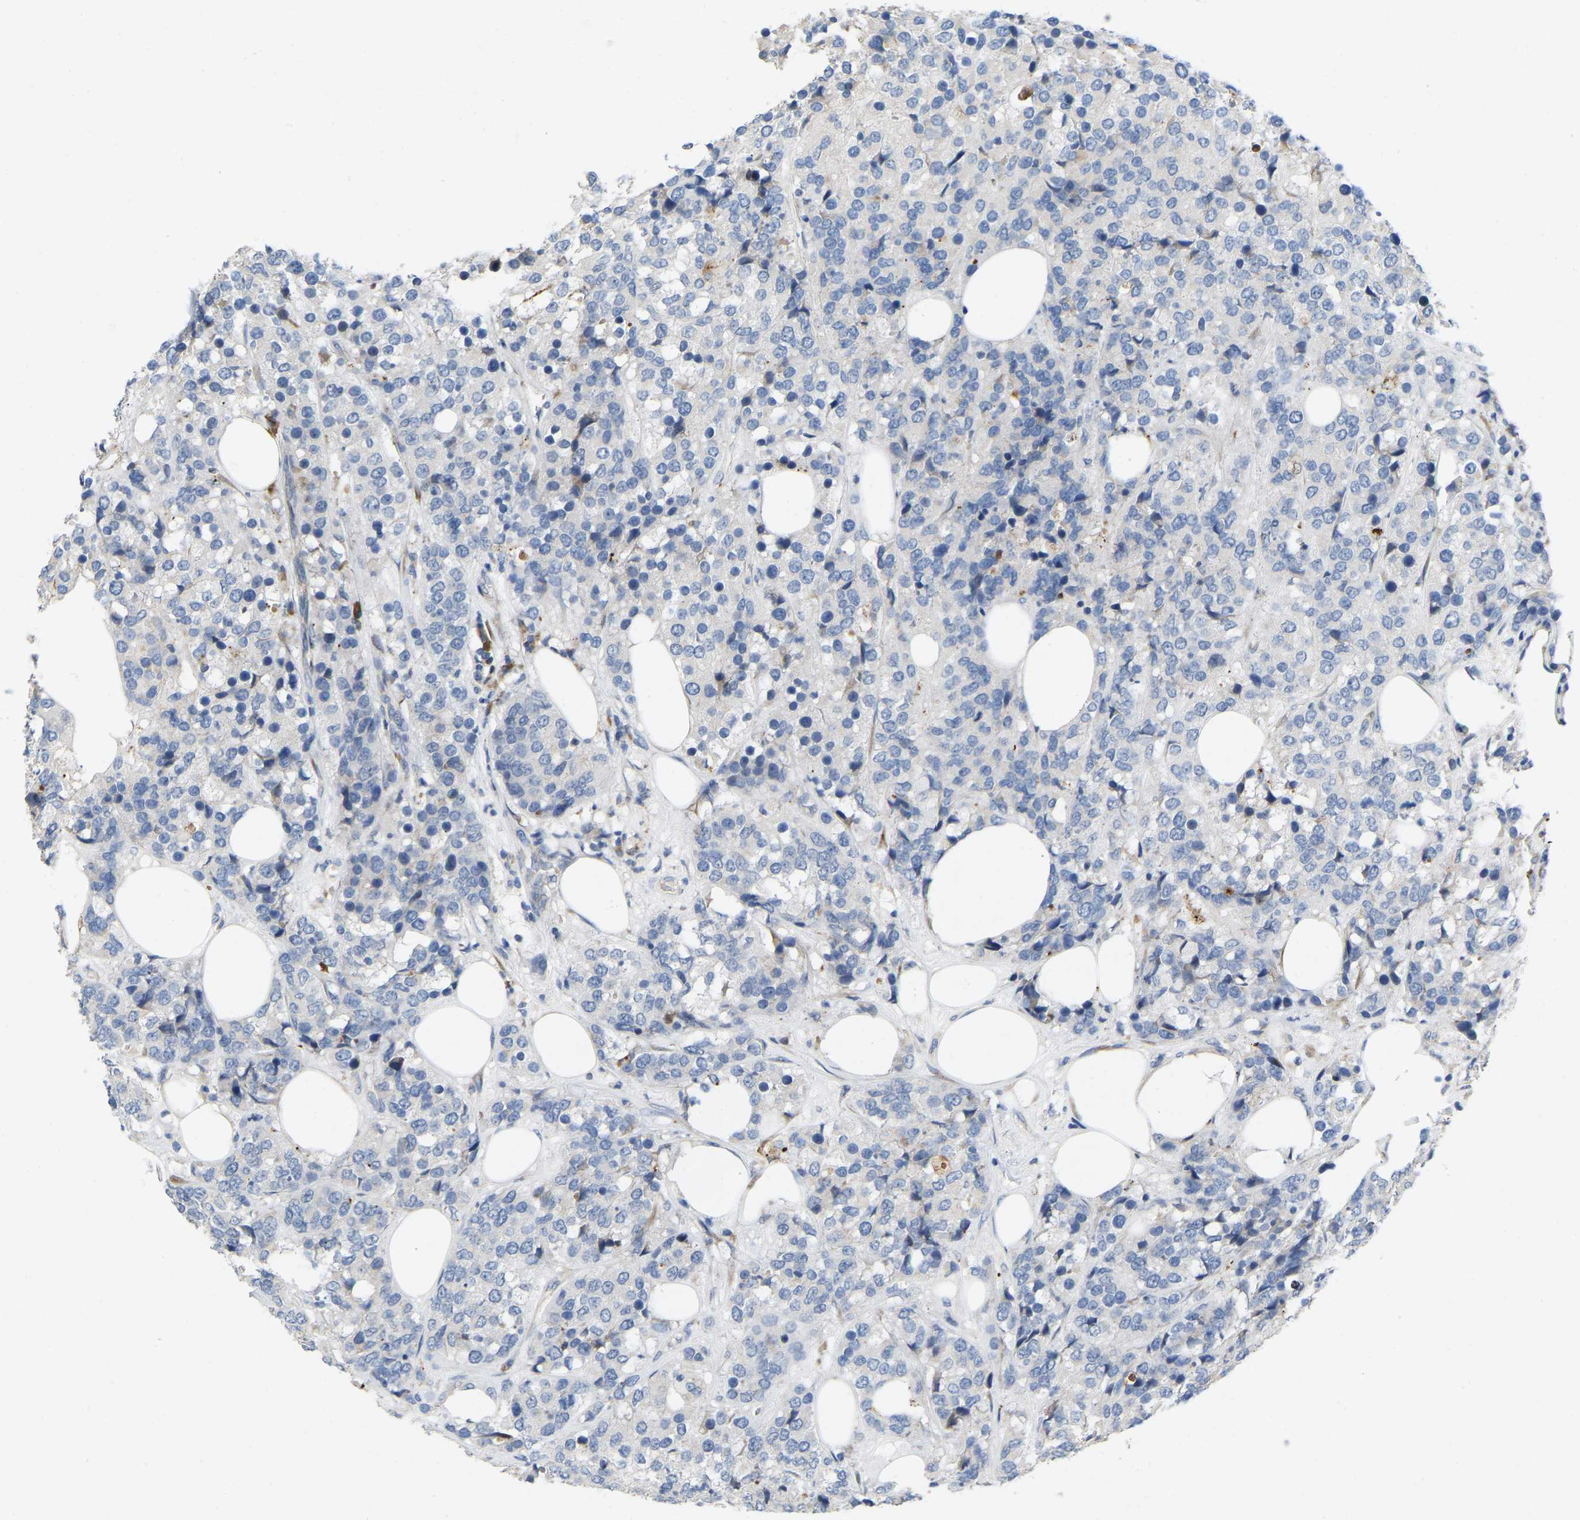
{"staining": {"intensity": "negative", "quantity": "none", "location": "none"}, "tissue": "breast cancer", "cell_type": "Tumor cells", "image_type": "cancer", "snomed": [{"axis": "morphology", "description": "Lobular carcinoma"}, {"axis": "topography", "description": "Breast"}], "caption": "High power microscopy micrograph of an immunohistochemistry (IHC) histopathology image of breast cancer (lobular carcinoma), revealing no significant positivity in tumor cells. Nuclei are stained in blue.", "gene": "RHEB", "patient": {"sex": "female", "age": 59}}